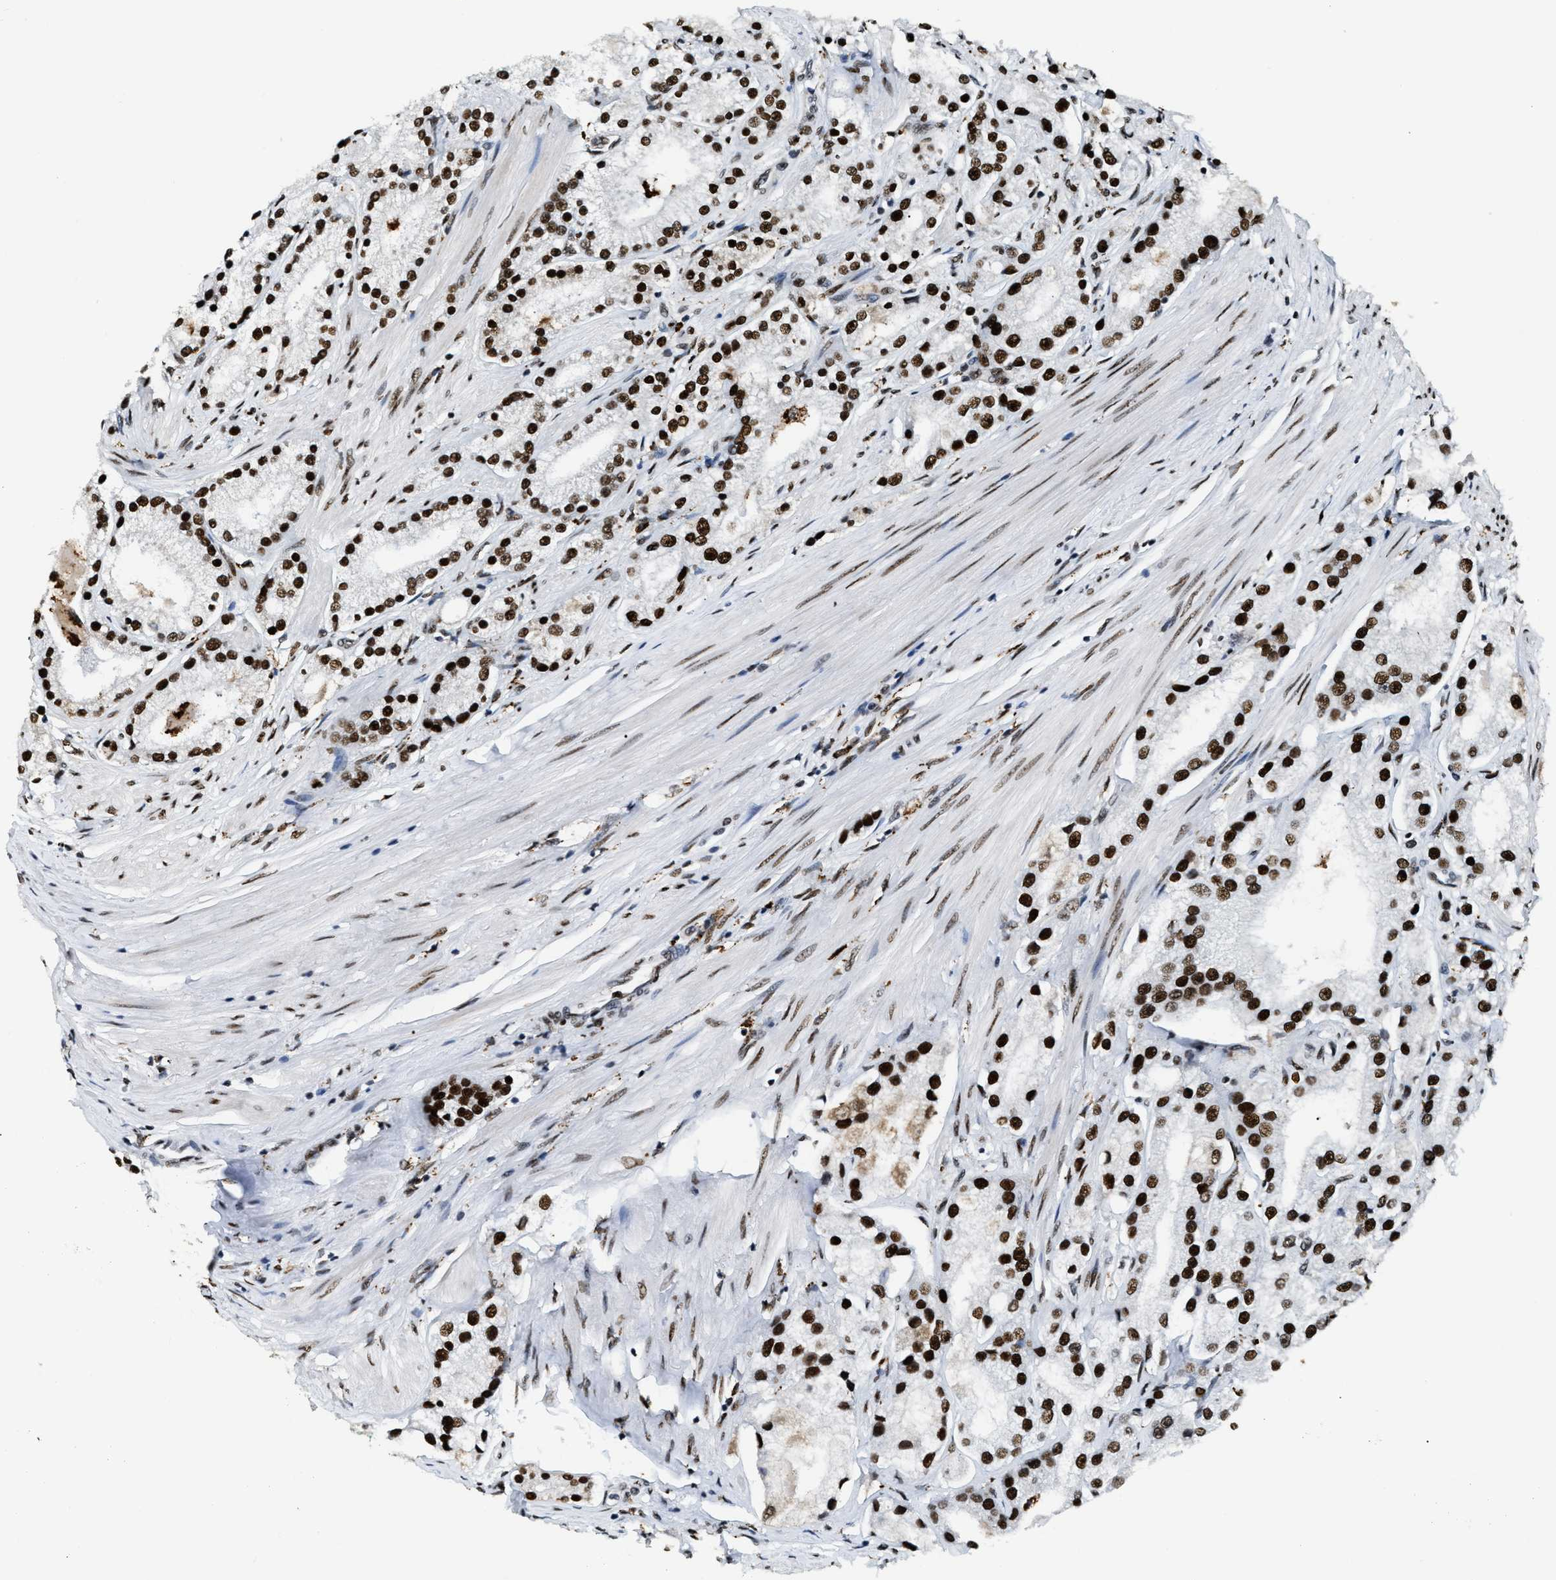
{"staining": {"intensity": "strong", "quantity": ">75%", "location": "nuclear"}, "tissue": "prostate cancer", "cell_type": "Tumor cells", "image_type": "cancer", "snomed": [{"axis": "morphology", "description": "Adenocarcinoma, Low grade"}, {"axis": "topography", "description": "Prostate"}], "caption": "Immunohistochemistry (IHC) staining of prostate cancer, which demonstrates high levels of strong nuclear staining in about >75% of tumor cells indicating strong nuclear protein expression. The staining was performed using DAB (brown) for protein detection and nuclei were counterstained in hematoxylin (blue).", "gene": "NUMA1", "patient": {"sex": "male", "age": 63}}